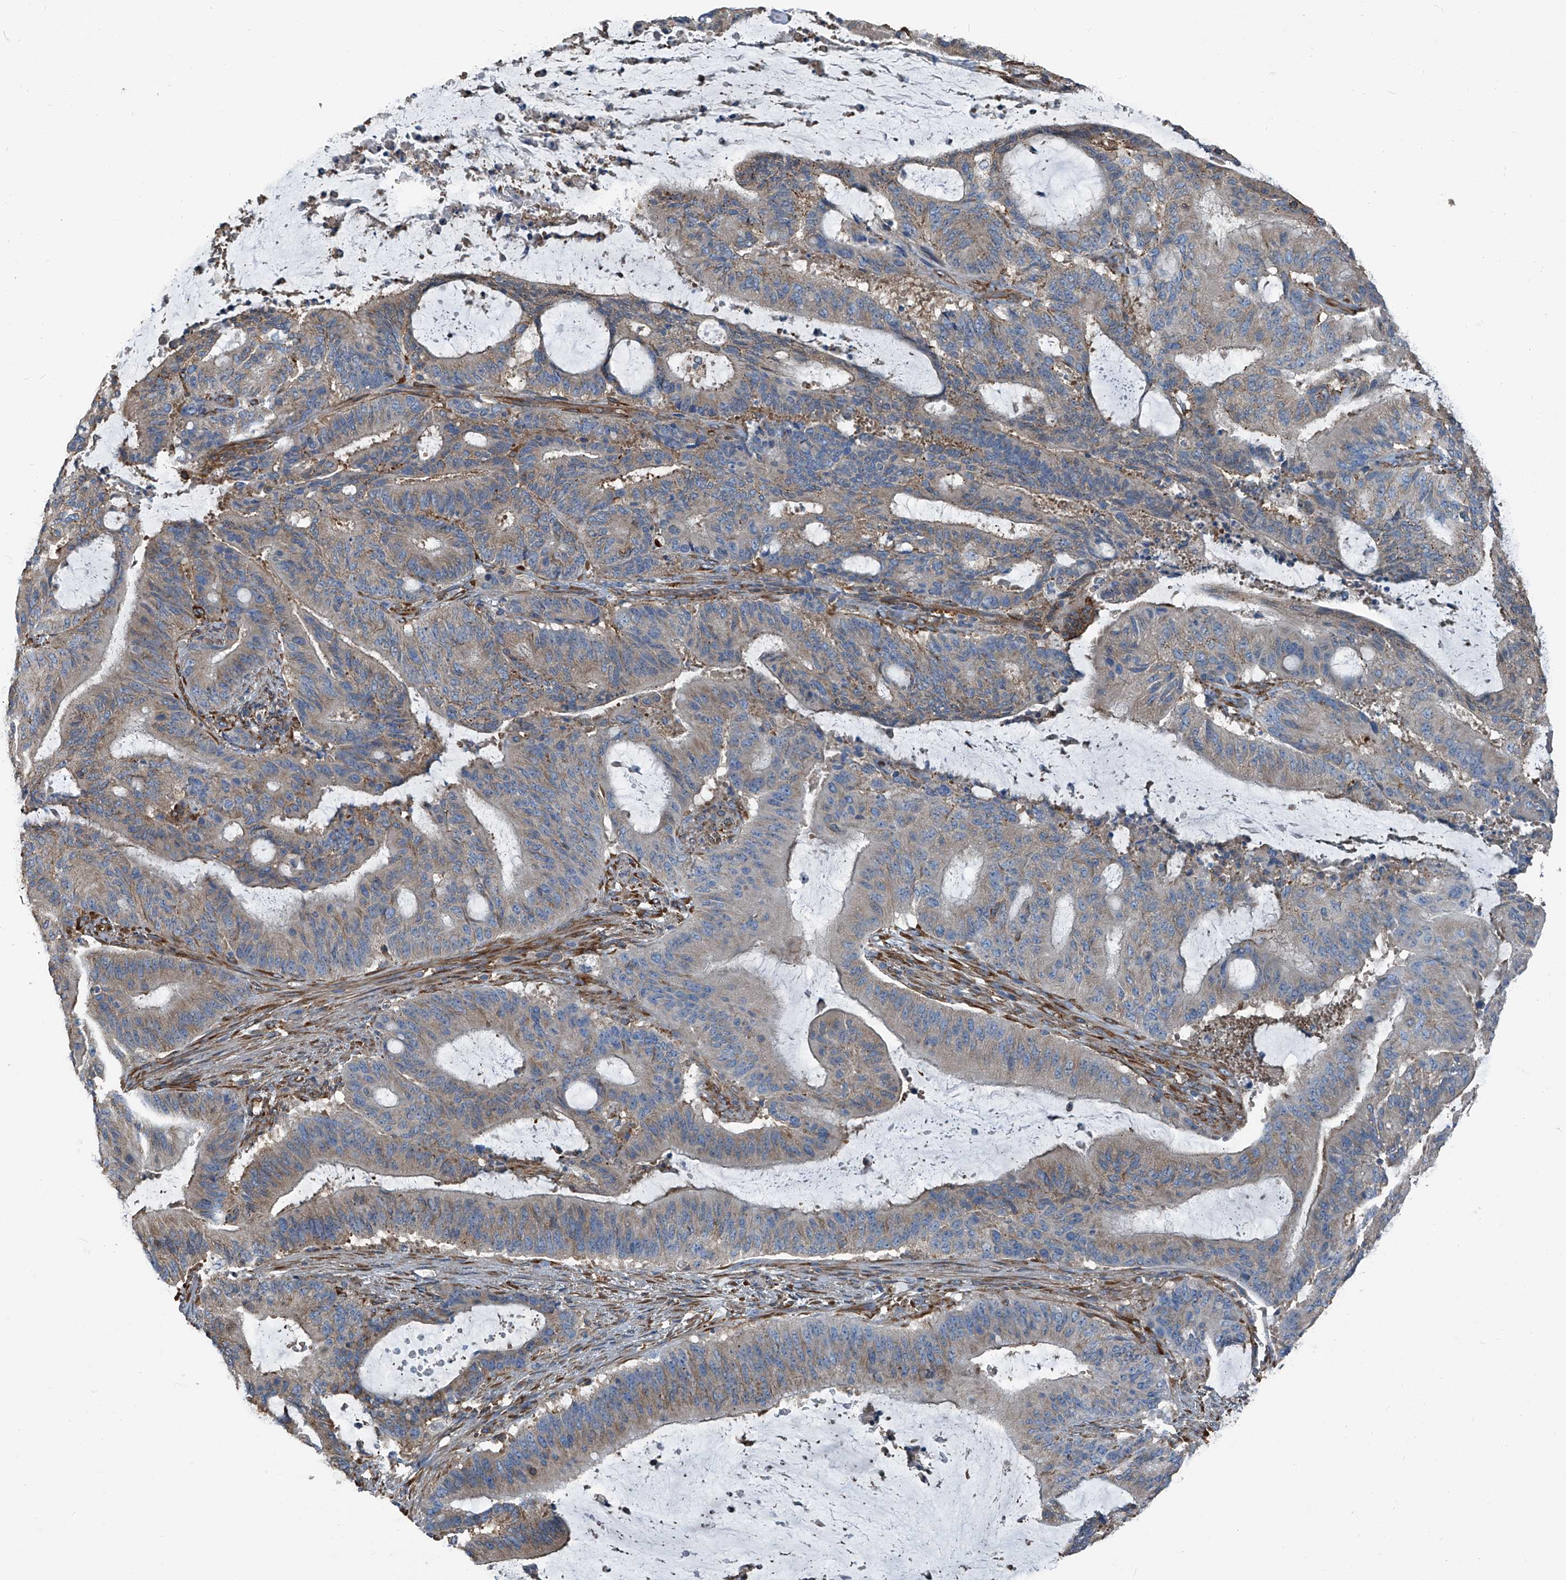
{"staining": {"intensity": "weak", "quantity": ">75%", "location": "cytoplasmic/membranous"}, "tissue": "liver cancer", "cell_type": "Tumor cells", "image_type": "cancer", "snomed": [{"axis": "morphology", "description": "Normal tissue, NOS"}, {"axis": "morphology", "description": "Cholangiocarcinoma"}, {"axis": "topography", "description": "Liver"}, {"axis": "topography", "description": "Peripheral nerve tissue"}], "caption": "Cholangiocarcinoma (liver) stained for a protein shows weak cytoplasmic/membranous positivity in tumor cells.", "gene": "SEPTIN7", "patient": {"sex": "female", "age": 73}}